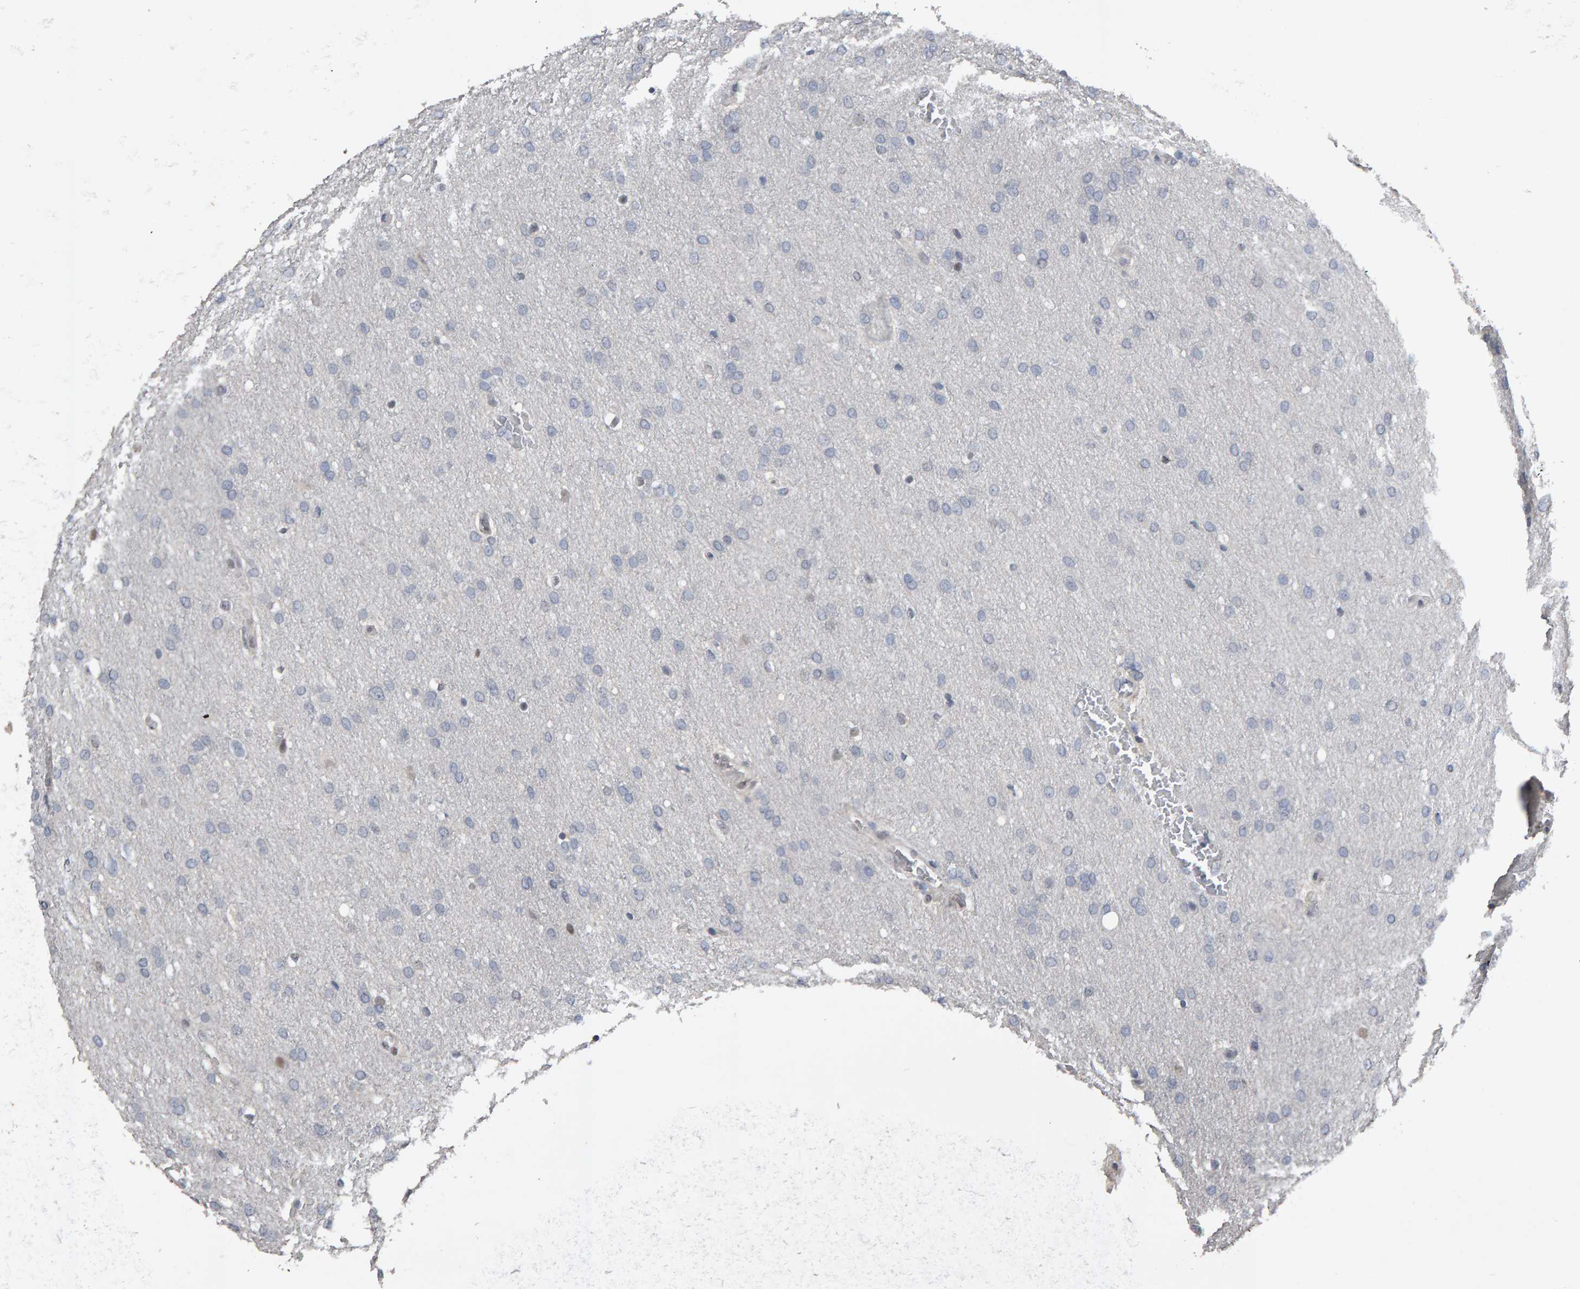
{"staining": {"intensity": "negative", "quantity": "none", "location": "none"}, "tissue": "glioma", "cell_type": "Tumor cells", "image_type": "cancer", "snomed": [{"axis": "morphology", "description": "Glioma, malignant, Low grade"}, {"axis": "topography", "description": "Brain"}], "caption": "This image is of glioma stained with immunohistochemistry to label a protein in brown with the nuclei are counter-stained blue. There is no staining in tumor cells. The staining is performed using DAB (3,3'-diaminobenzidine) brown chromogen with nuclei counter-stained in using hematoxylin.", "gene": "IPO8", "patient": {"sex": "female", "age": 37}}